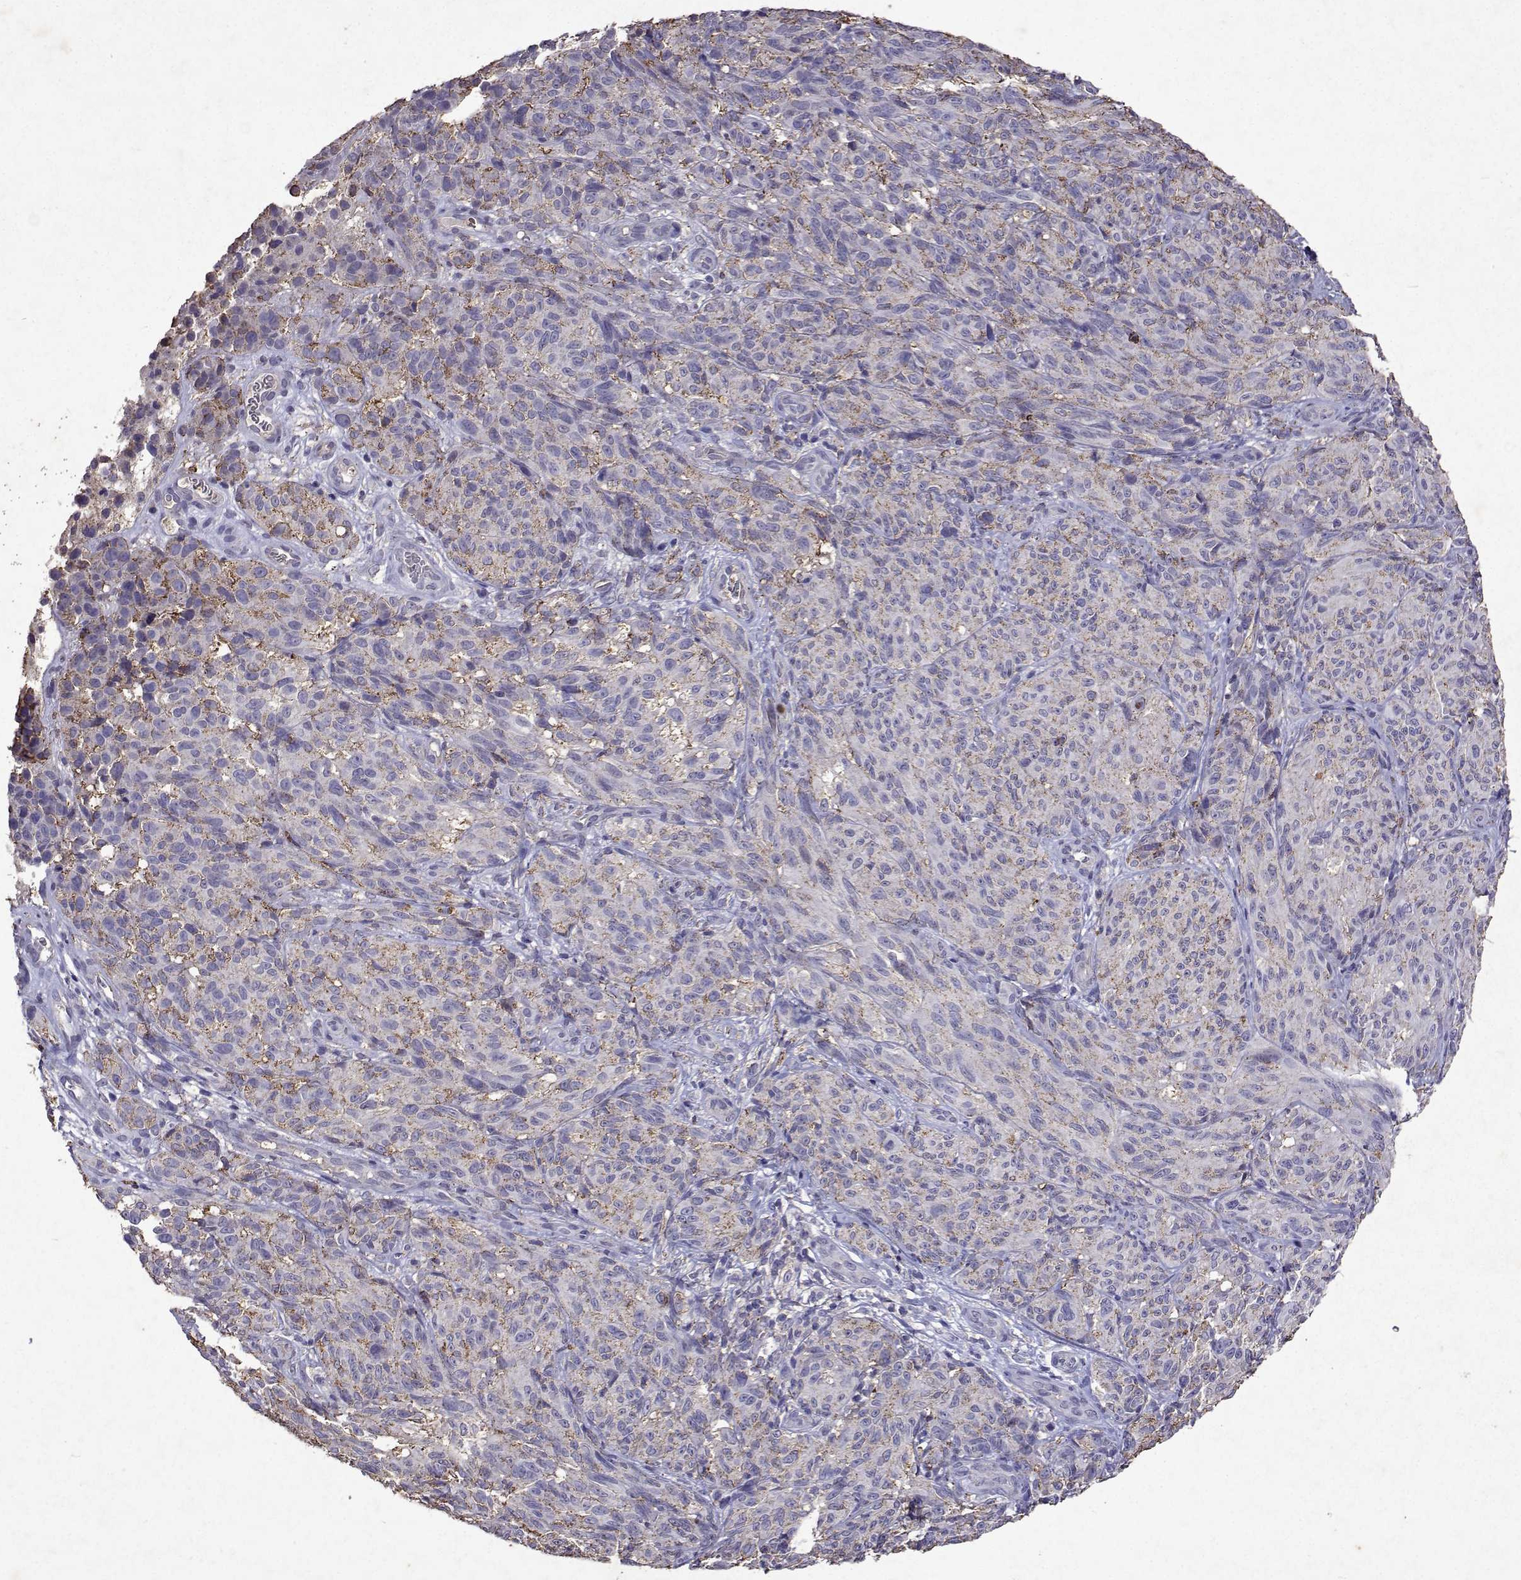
{"staining": {"intensity": "weak", "quantity": "<25%", "location": "cytoplasmic/membranous"}, "tissue": "melanoma", "cell_type": "Tumor cells", "image_type": "cancer", "snomed": [{"axis": "morphology", "description": "Malignant melanoma, NOS"}, {"axis": "topography", "description": "Skin"}], "caption": "IHC of human malignant melanoma demonstrates no positivity in tumor cells. (DAB (3,3'-diaminobenzidine) immunohistochemistry (IHC), high magnification).", "gene": "DUSP28", "patient": {"sex": "female", "age": 85}}